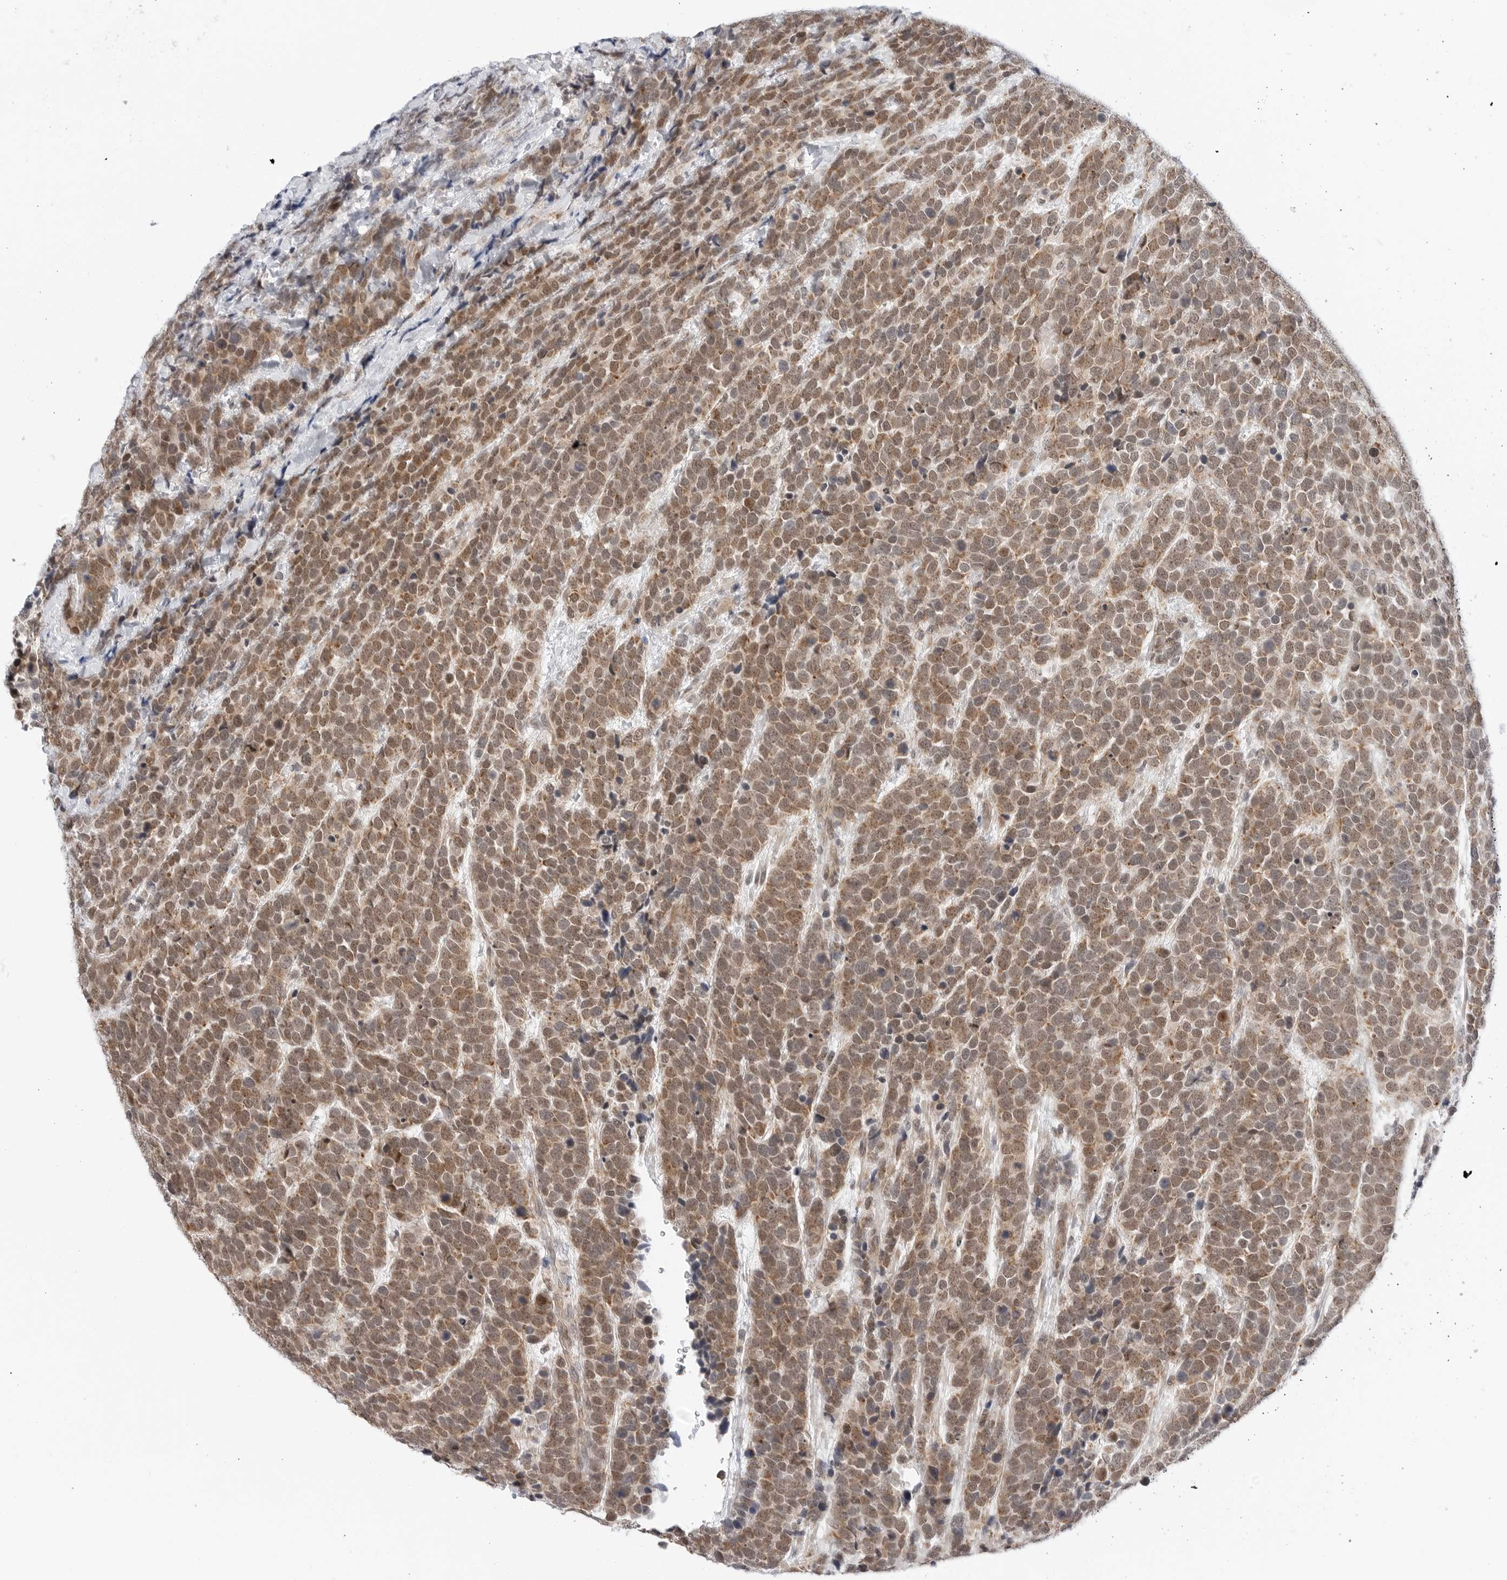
{"staining": {"intensity": "moderate", "quantity": ">75%", "location": "cytoplasmic/membranous,nuclear"}, "tissue": "urothelial cancer", "cell_type": "Tumor cells", "image_type": "cancer", "snomed": [{"axis": "morphology", "description": "Urothelial carcinoma, High grade"}, {"axis": "topography", "description": "Urinary bladder"}], "caption": "Urothelial cancer stained with a protein marker displays moderate staining in tumor cells.", "gene": "POLR3GL", "patient": {"sex": "female", "age": 82}}